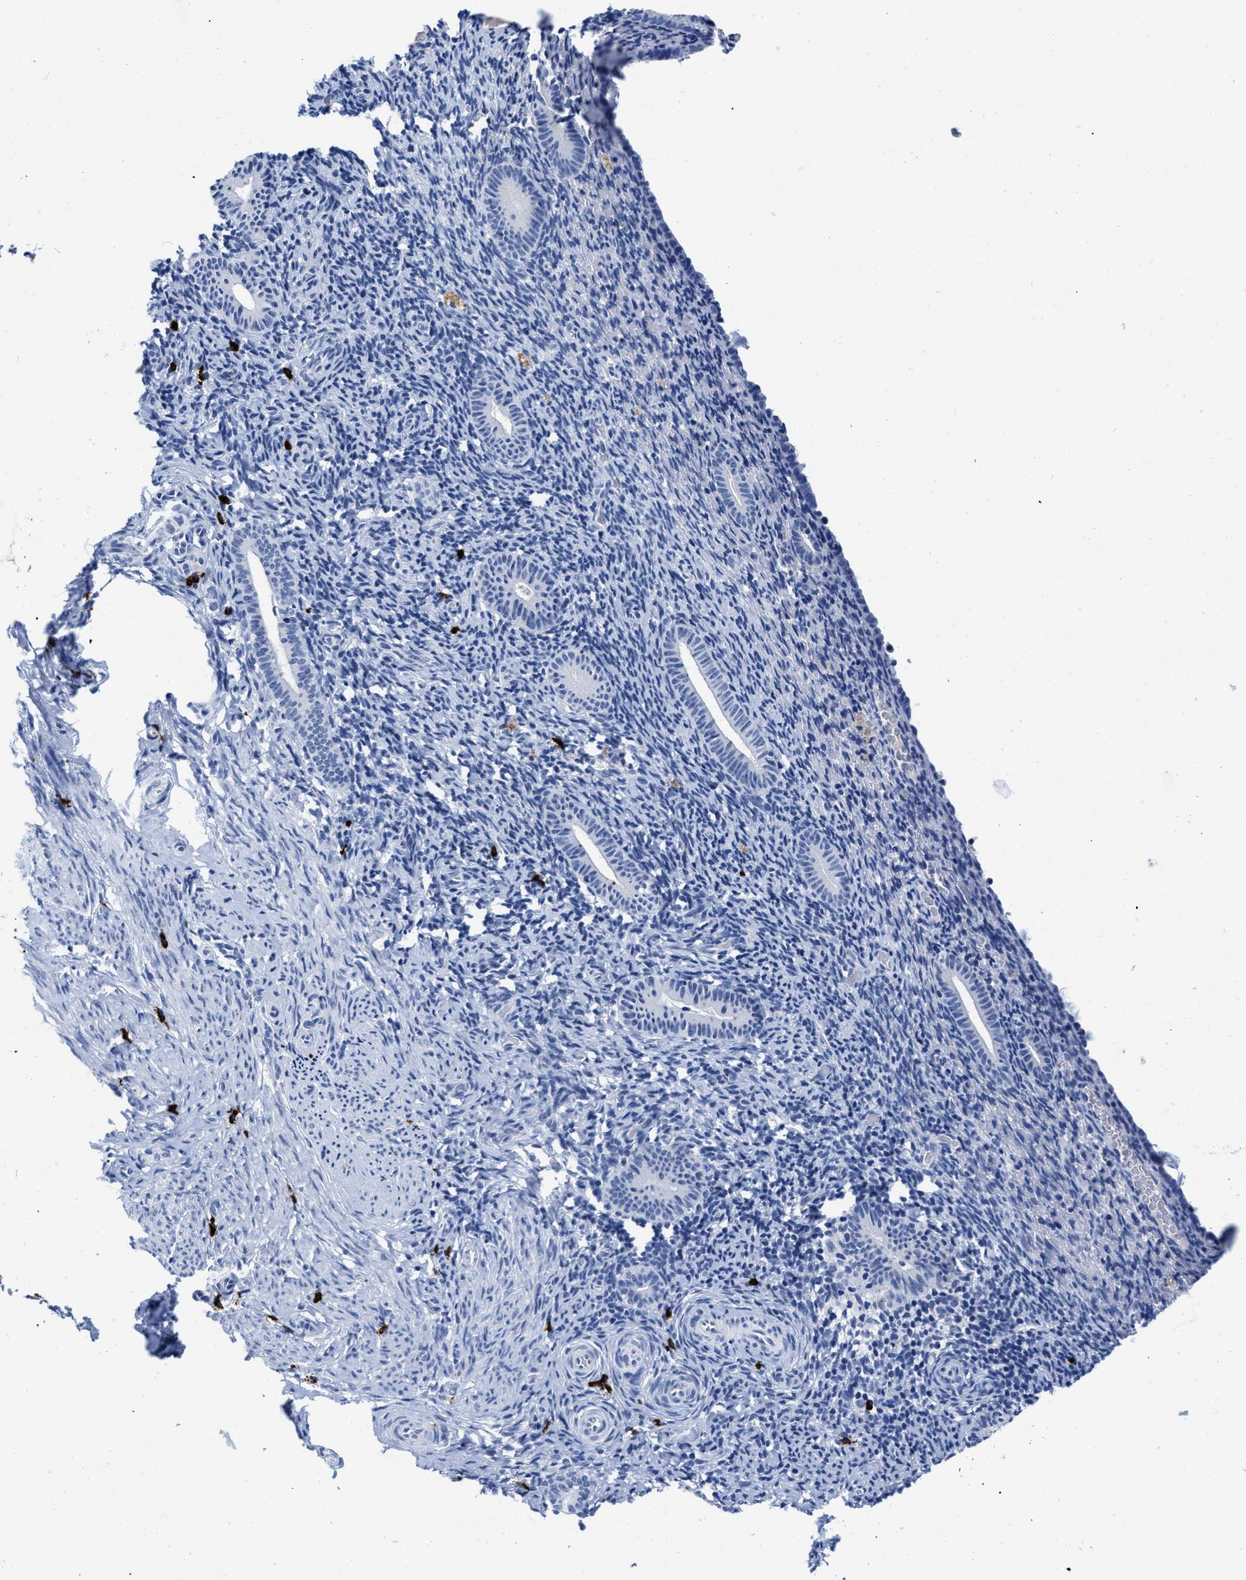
{"staining": {"intensity": "negative", "quantity": "none", "location": "none"}, "tissue": "endometrium", "cell_type": "Cells in endometrial stroma", "image_type": "normal", "snomed": [{"axis": "morphology", "description": "Normal tissue, NOS"}, {"axis": "topography", "description": "Endometrium"}], "caption": "This is a image of immunohistochemistry staining of benign endometrium, which shows no positivity in cells in endometrial stroma.", "gene": "CER1", "patient": {"sex": "female", "age": 51}}